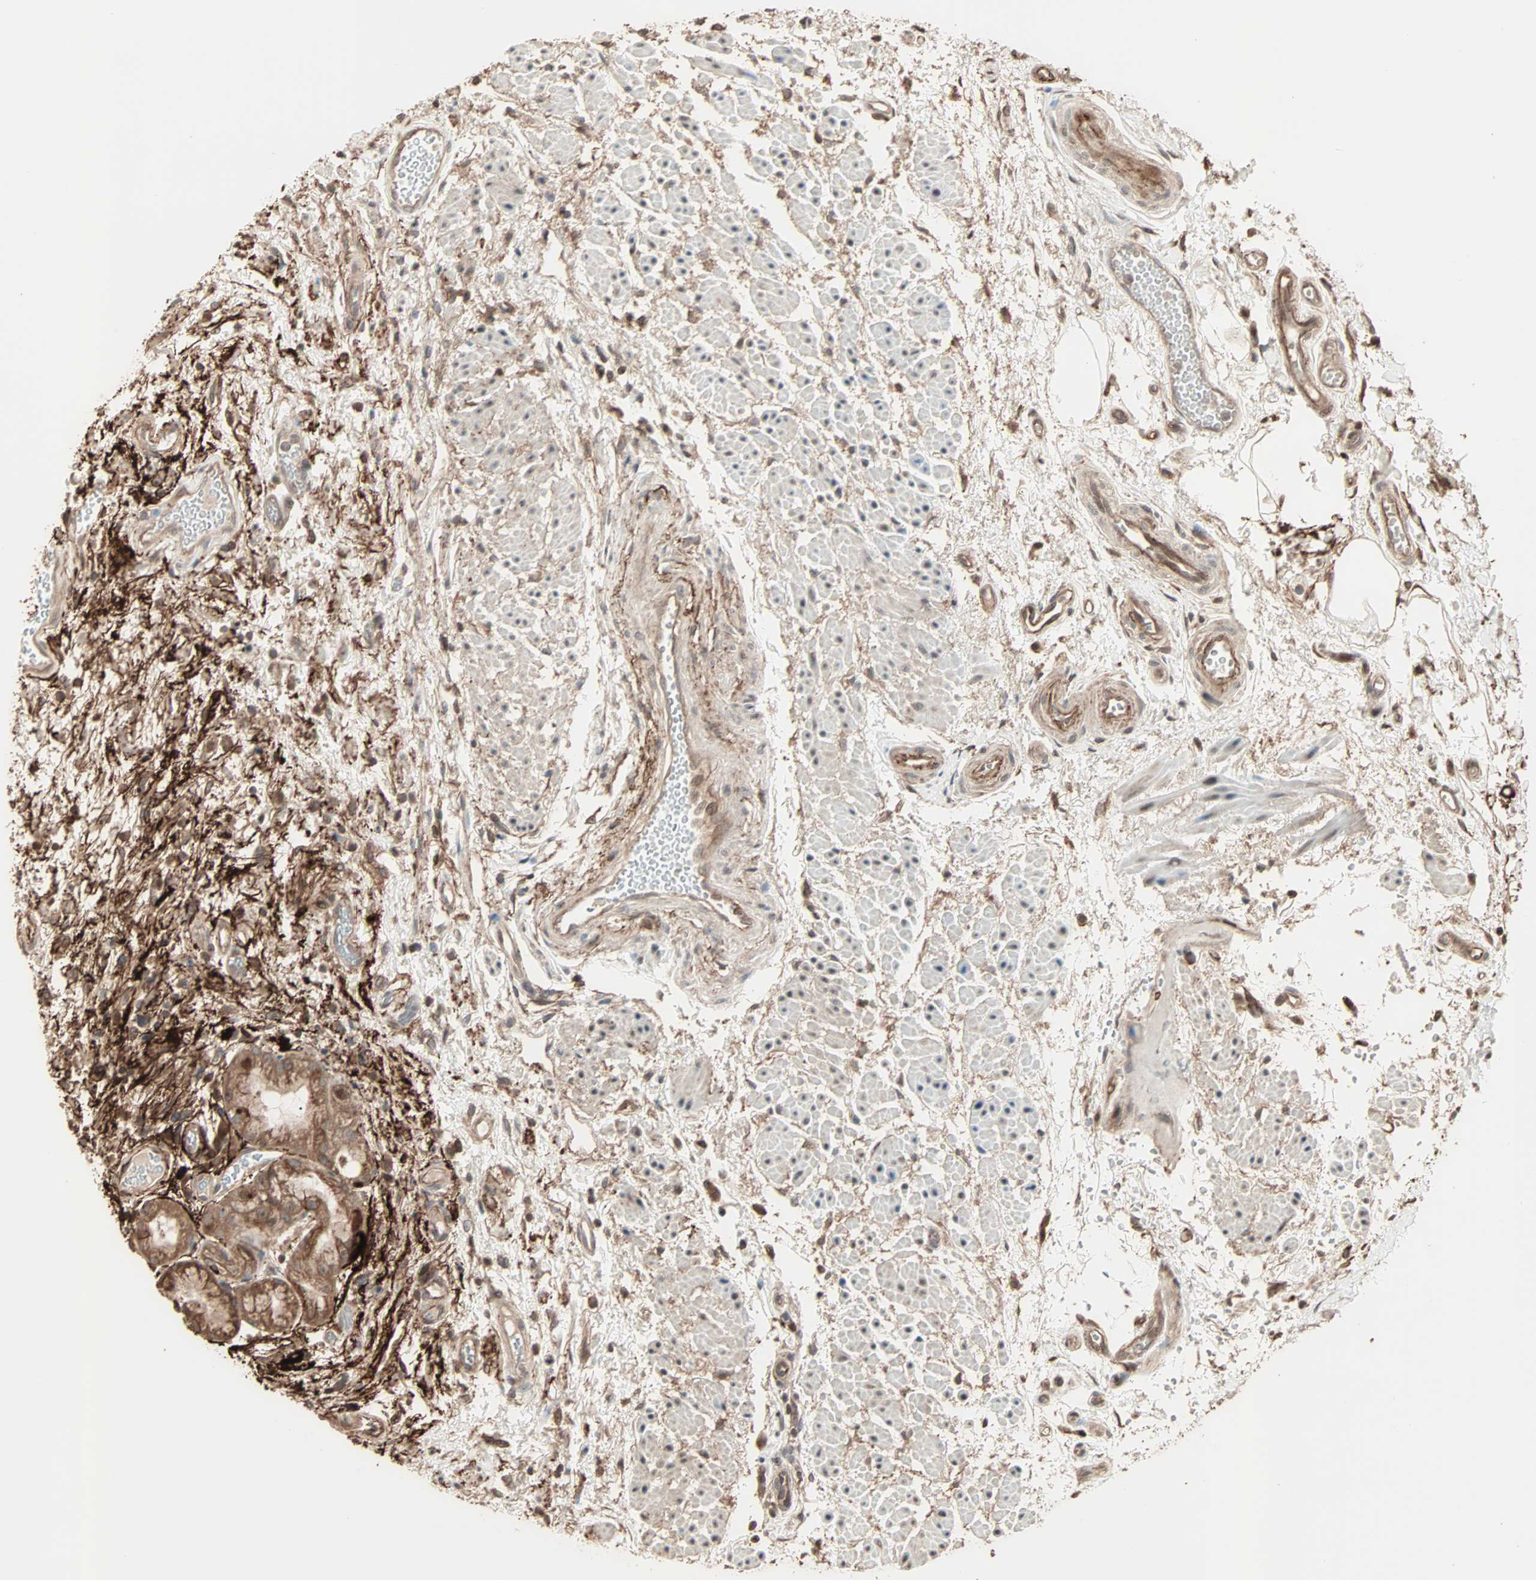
{"staining": {"intensity": "strong", "quantity": ">75%", "location": "cytoplasmic/membranous"}, "tissue": "stomach", "cell_type": "Glandular cells", "image_type": "normal", "snomed": [{"axis": "morphology", "description": "Normal tissue, NOS"}, {"axis": "topography", "description": "Stomach, upper"}], "caption": "The immunohistochemical stain highlights strong cytoplasmic/membranous positivity in glandular cells of normal stomach.", "gene": "CALCRL", "patient": {"sex": "male", "age": 72}}